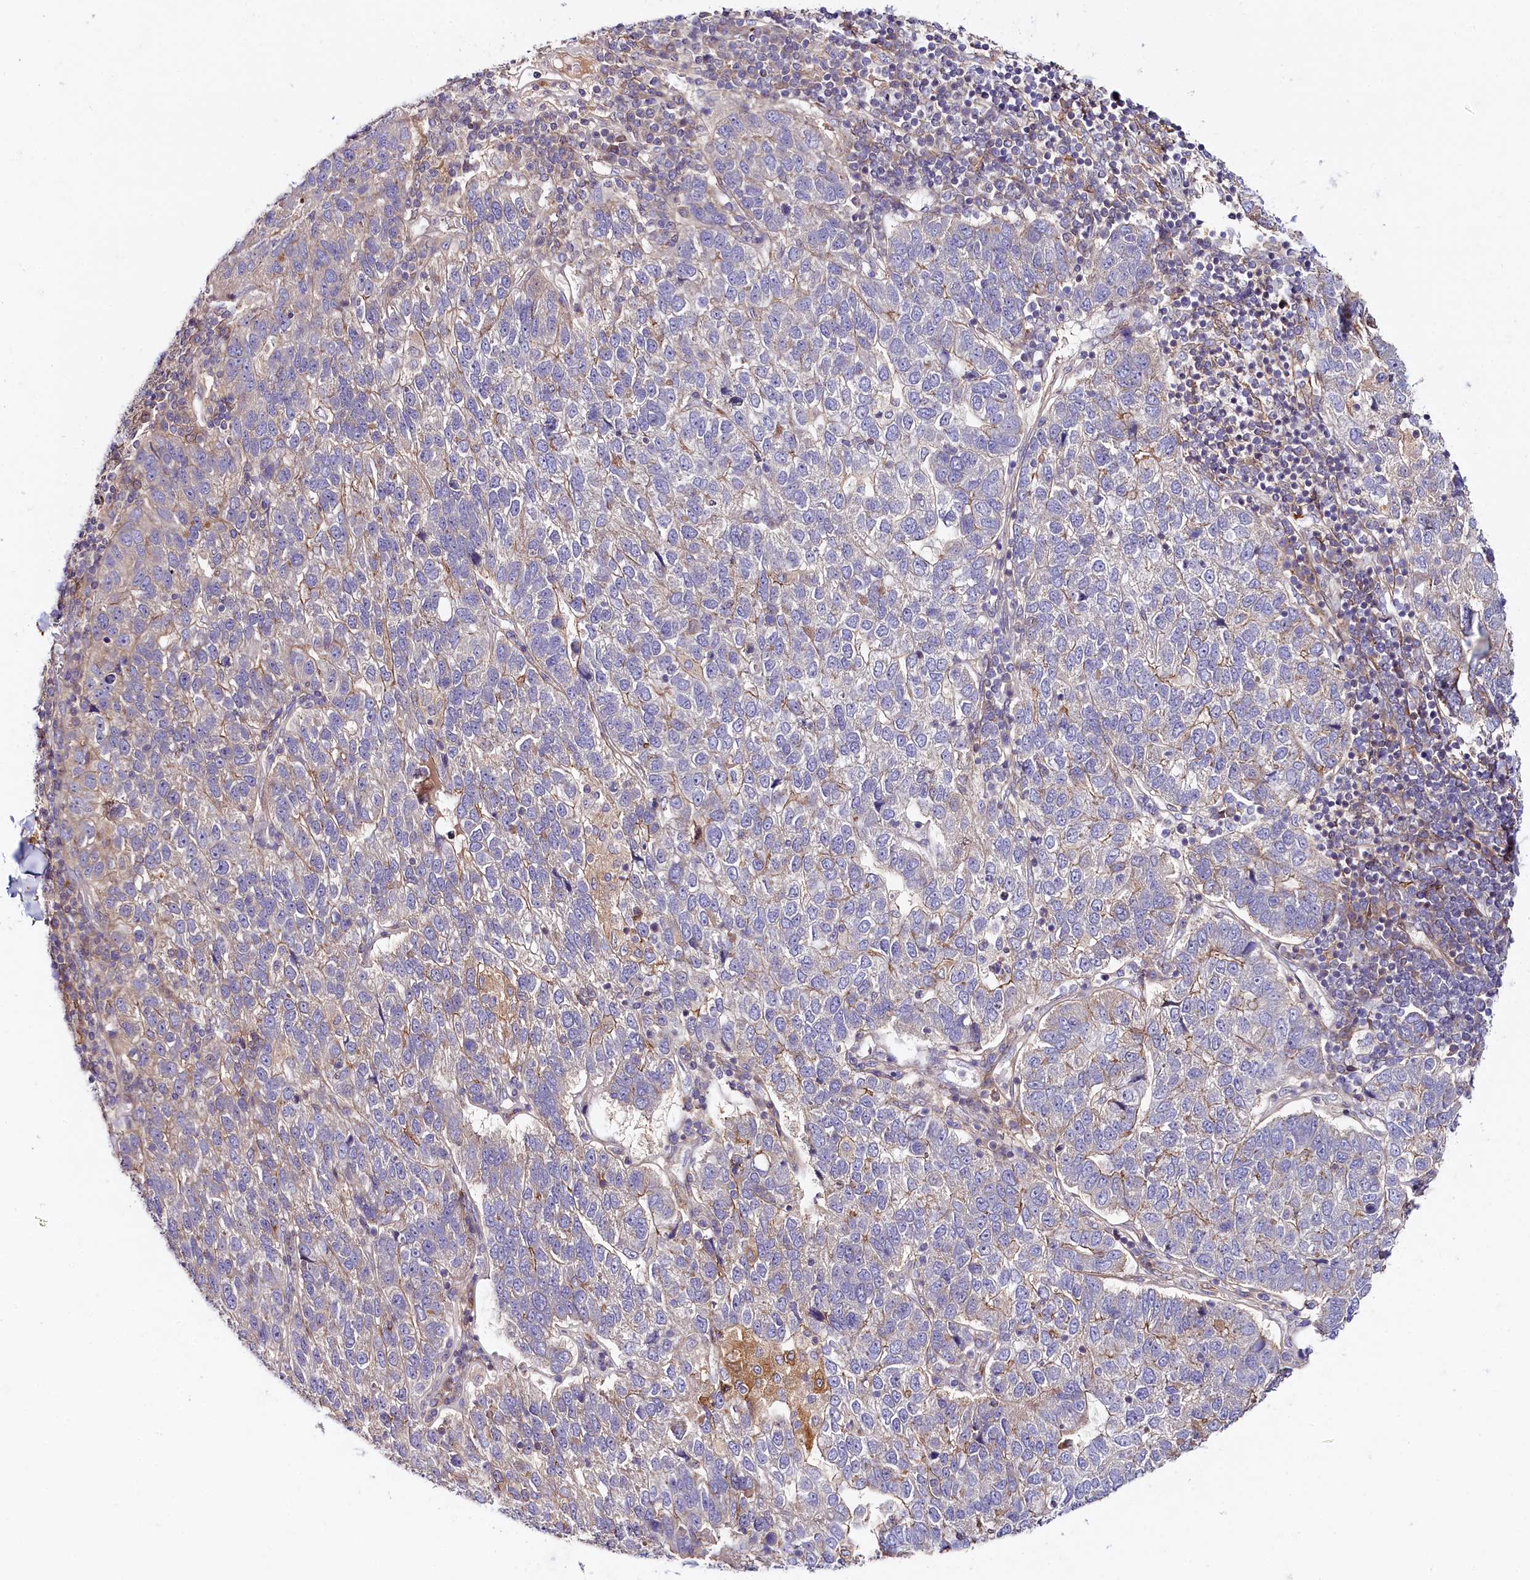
{"staining": {"intensity": "negative", "quantity": "none", "location": "none"}, "tissue": "pancreatic cancer", "cell_type": "Tumor cells", "image_type": "cancer", "snomed": [{"axis": "morphology", "description": "Adenocarcinoma, NOS"}, {"axis": "topography", "description": "Pancreas"}], "caption": "This is an IHC photomicrograph of human pancreatic adenocarcinoma. There is no expression in tumor cells.", "gene": "KATNB1", "patient": {"sex": "female", "age": 61}}